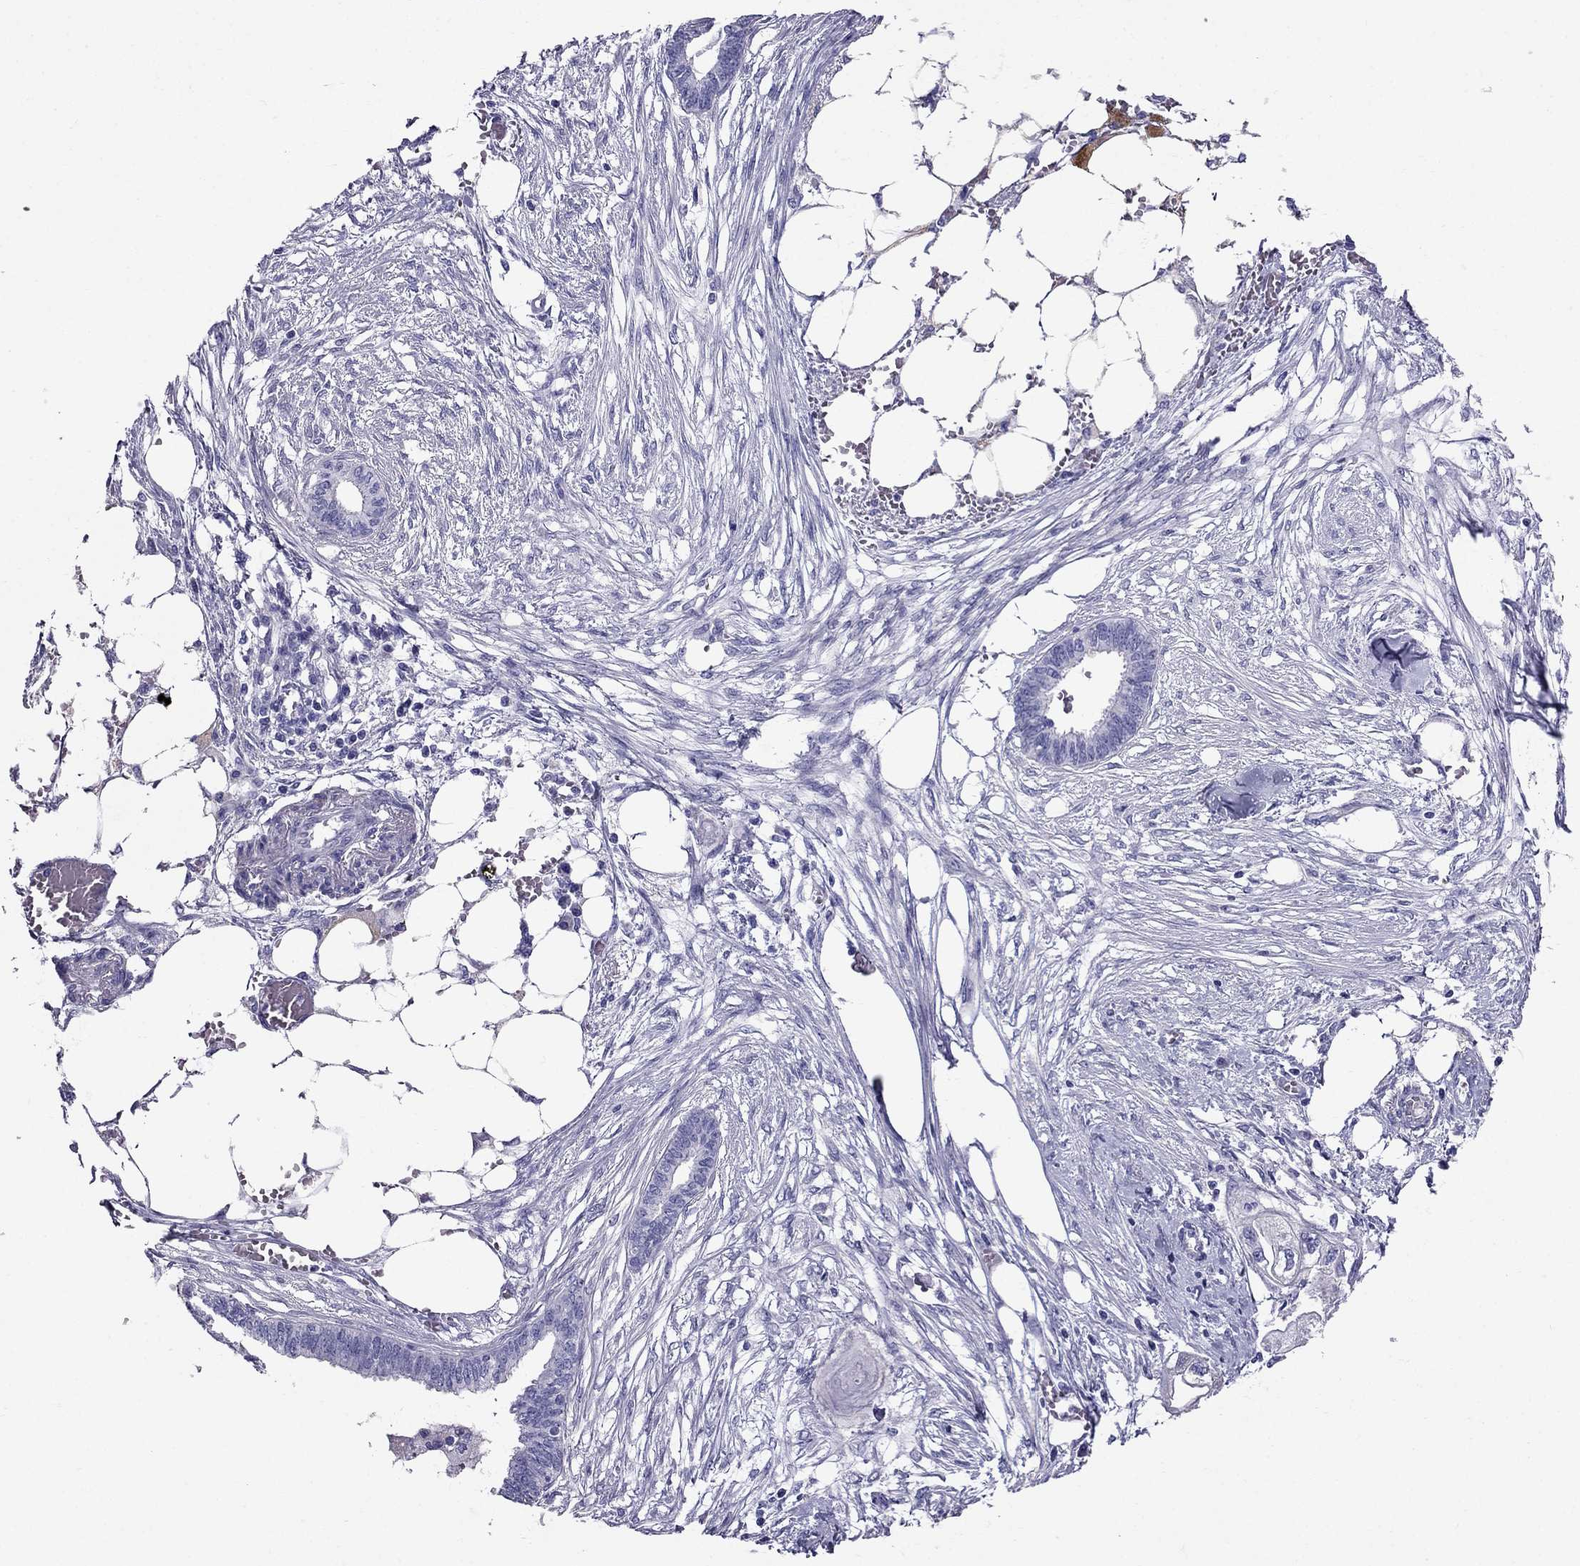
{"staining": {"intensity": "negative", "quantity": "none", "location": "none"}, "tissue": "endometrial cancer", "cell_type": "Tumor cells", "image_type": "cancer", "snomed": [{"axis": "morphology", "description": "Adenocarcinoma, NOS"}, {"axis": "morphology", "description": "Adenocarcinoma, metastatic, NOS"}, {"axis": "topography", "description": "Adipose tissue"}, {"axis": "topography", "description": "Endometrium"}], "caption": "Protein analysis of adenocarcinoma (endometrial) displays no significant positivity in tumor cells.", "gene": "GPR50", "patient": {"sex": "female", "age": 67}}